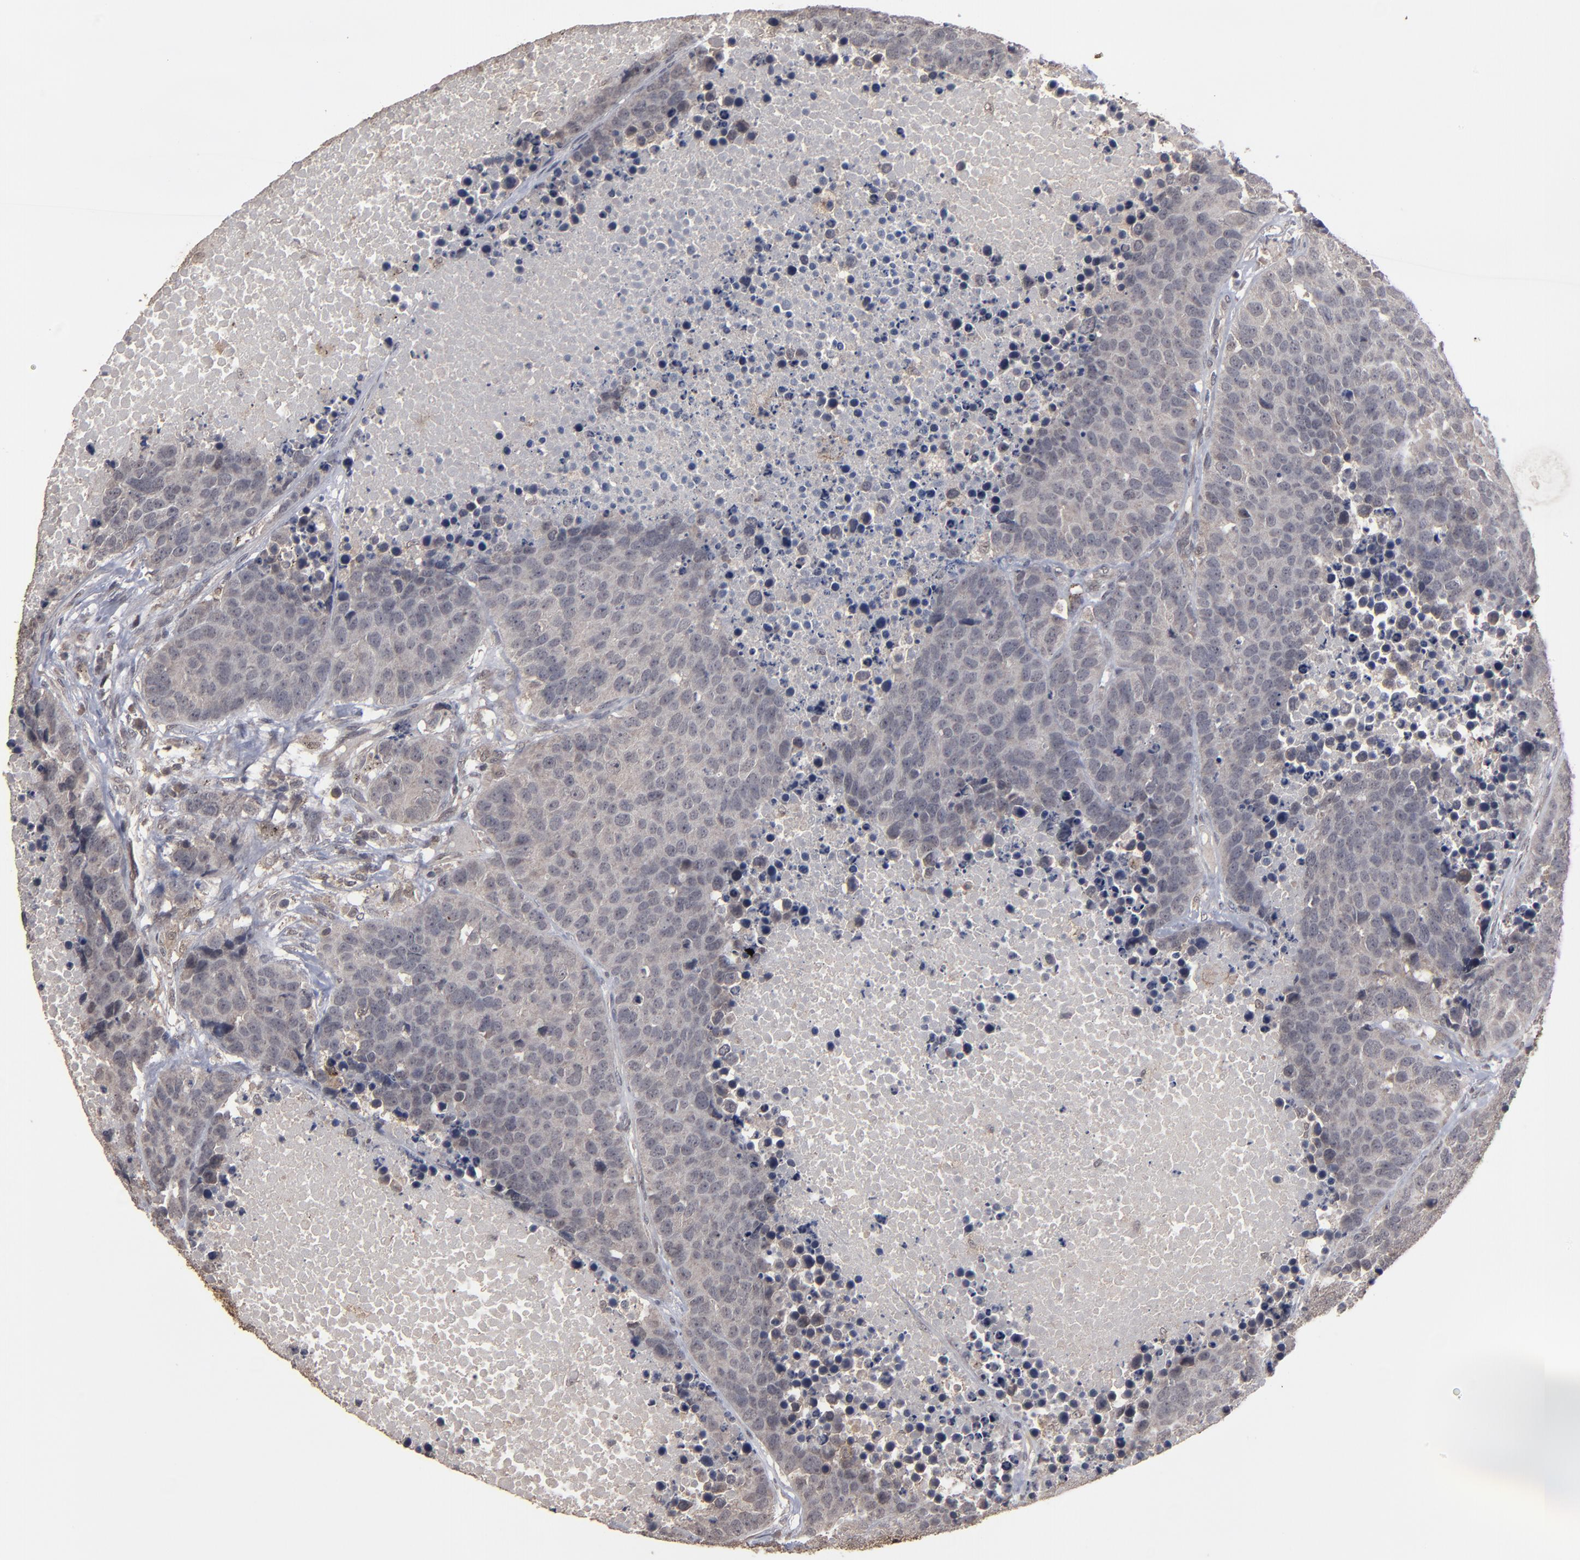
{"staining": {"intensity": "weak", "quantity": "25%-75%", "location": "cytoplasmic/membranous,nuclear"}, "tissue": "carcinoid", "cell_type": "Tumor cells", "image_type": "cancer", "snomed": [{"axis": "morphology", "description": "Carcinoid, malignant, NOS"}, {"axis": "topography", "description": "Lung"}], "caption": "The immunohistochemical stain labels weak cytoplasmic/membranous and nuclear expression in tumor cells of carcinoid tissue.", "gene": "SLC22A17", "patient": {"sex": "male", "age": 60}}